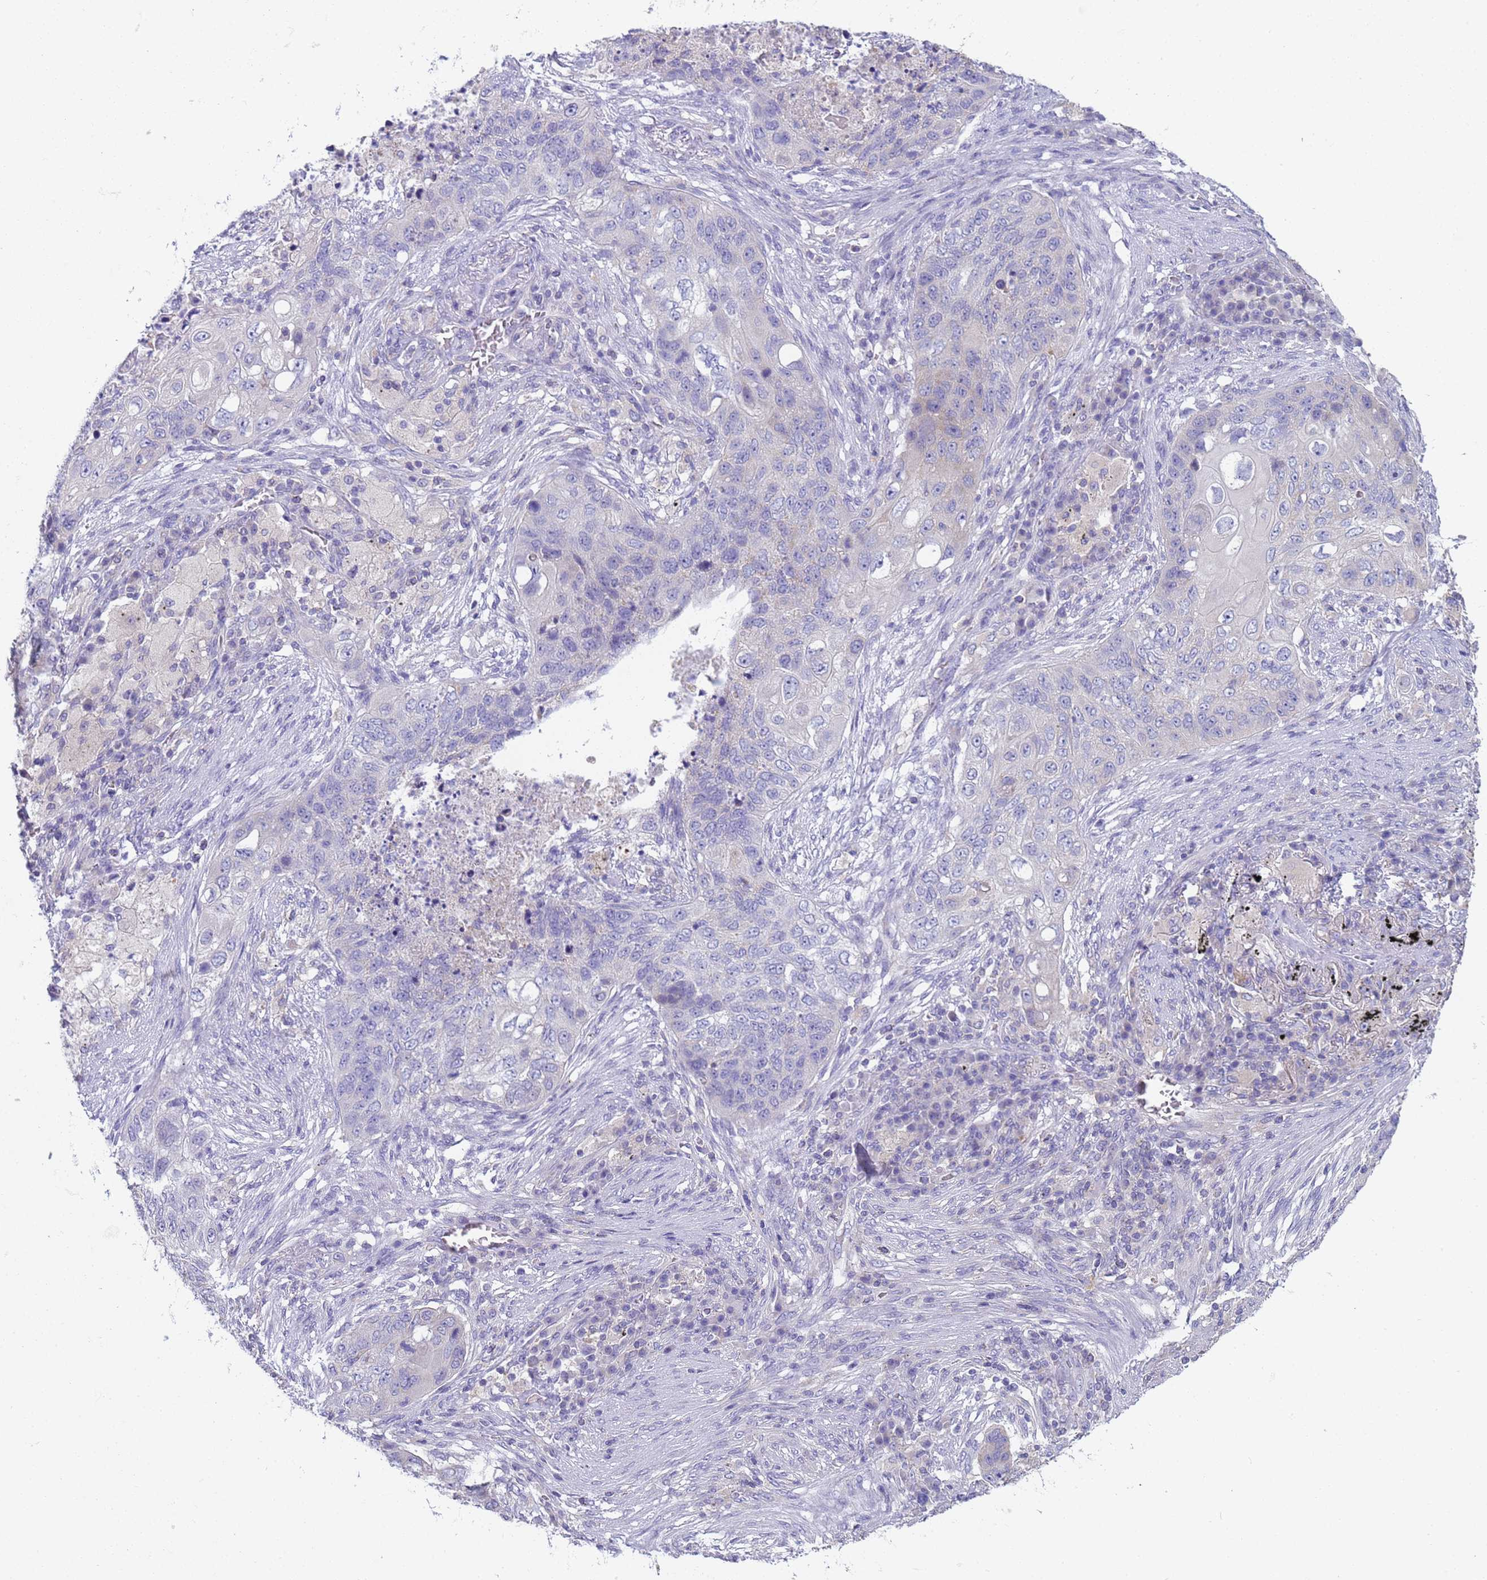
{"staining": {"intensity": "negative", "quantity": "none", "location": "none"}, "tissue": "lung cancer", "cell_type": "Tumor cells", "image_type": "cancer", "snomed": [{"axis": "morphology", "description": "Squamous cell carcinoma, NOS"}, {"axis": "topography", "description": "Lung"}], "caption": "Lung cancer was stained to show a protein in brown. There is no significant staining in tumor cells.", "gene": "CR1", "patient": {"sex": "female", "age": 63}}